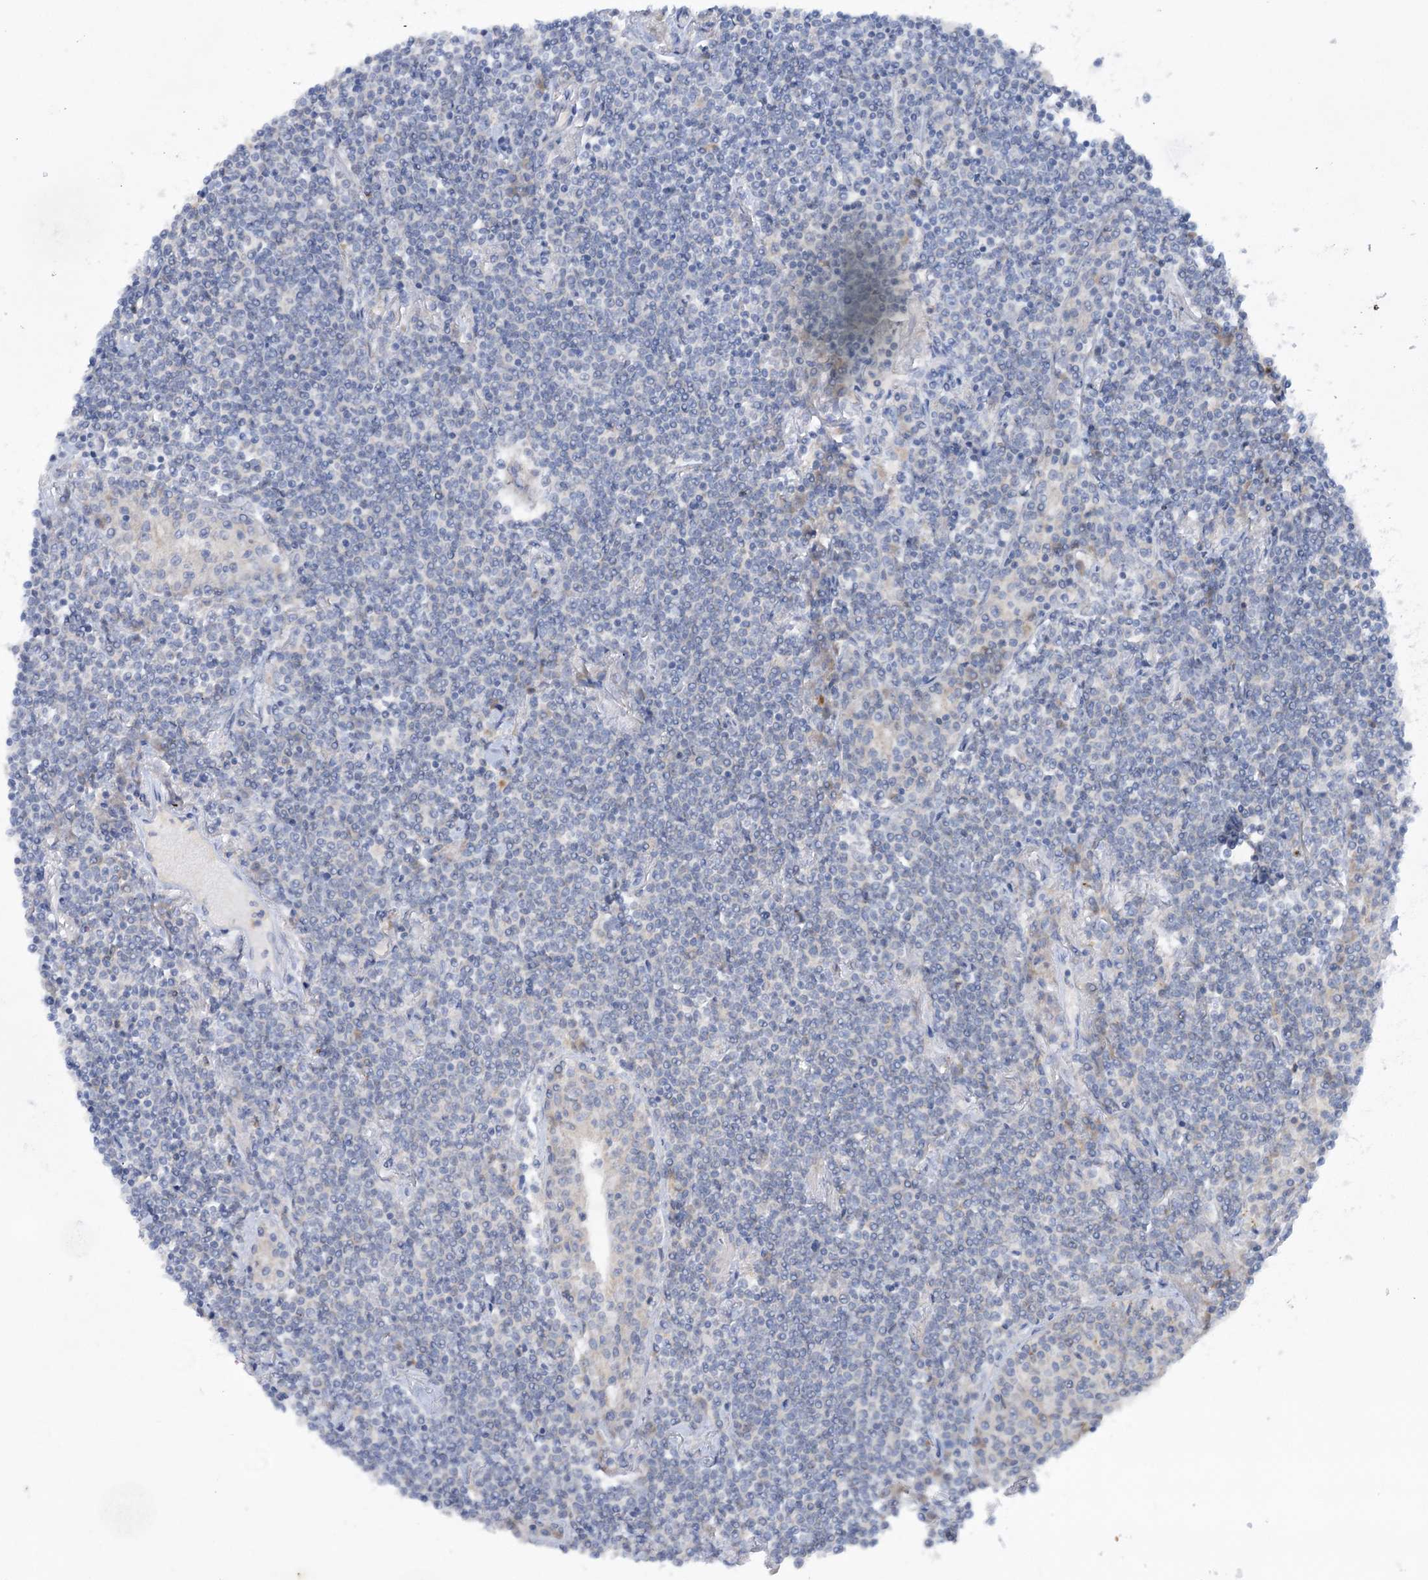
{"staining": {"intensity": "negative", "quantity": "none", "location": "none"}, "tissue": "lymphoma", "cell_type": "Tumor cells", "image_type": "cancer", "snomed": [{"axis": "morphology", "description": "Malignant lymphoma, non-Hodgkin's type, Low grade"}, {"axis": "topography", "description": "Lung"}], "caption": "High power microscopy photomicrograph of an immunohistochemistry (IHC) micrograph of malignant lymphoma, non-Hodgkin's type (low-grade), revealing no significant expression in tumor cells.", "gene": "MTCH2", "patient": {"sex": "female", "age": 71}}